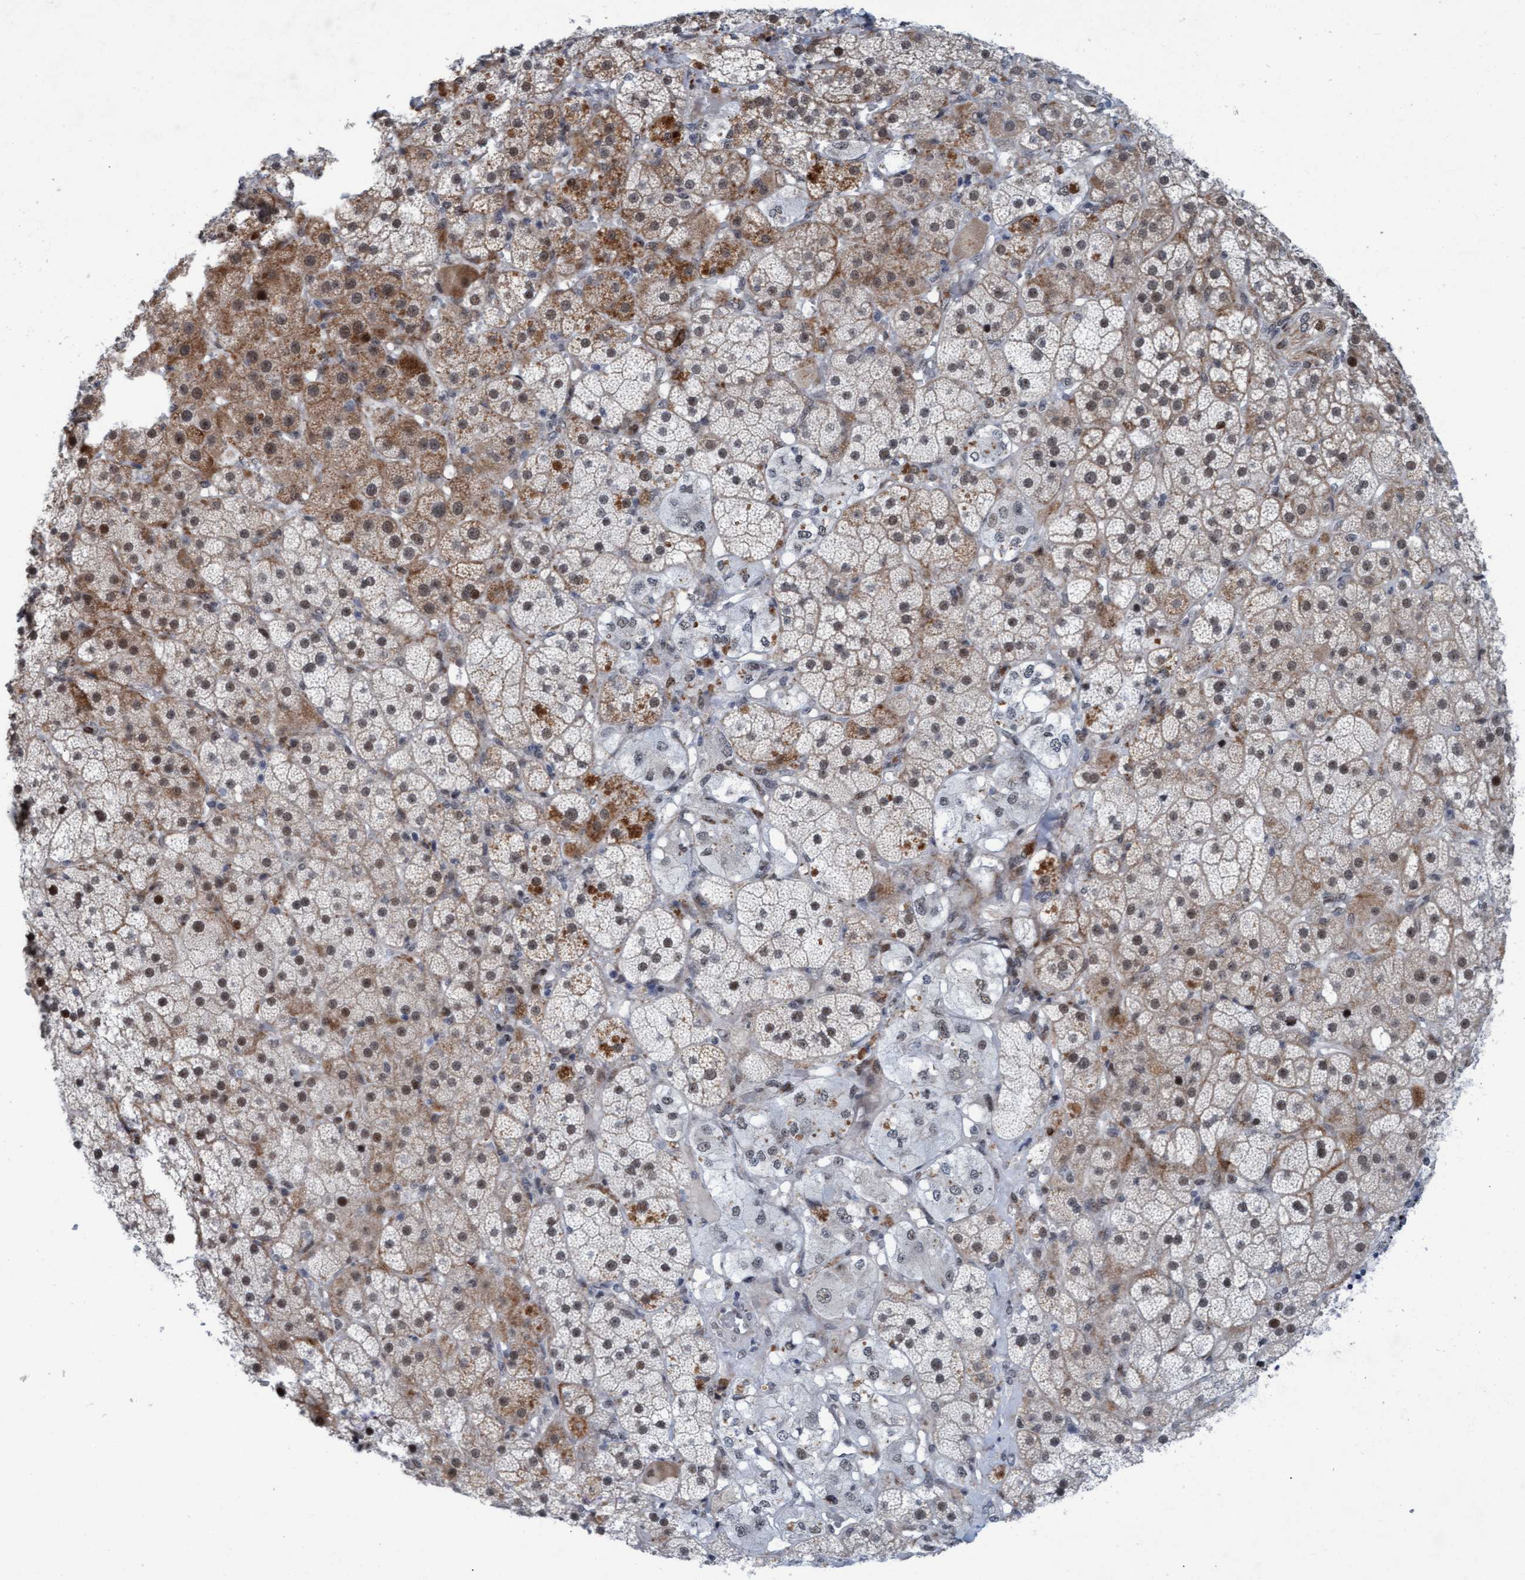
{"staining": {"intensity": "strong", "quantity": "25%-75%", "location": "cytoplasmic/membranous,nuclear"}, "tissue": "adrenal gland", "cell_type": "Glandular cells", "image_type": "normal", "snomed": [{"axis": "morphology", "description": "Normal tissue, NOS"}, {"axis": "topography", "description": "Adrenal gland"}], "caption": "Benign adrenal gland reveals strong cytoplasmic/membranous,nuclear positivity in approximately 25%-75% of glandular cells, visualized by immunohistochemistry. Immunohistochemistry (ihc) stains the protein of interest in brown and the nuclei are stained blue.", "gene": "CWC27", "patient": {"sex": "male", "age": 57}}